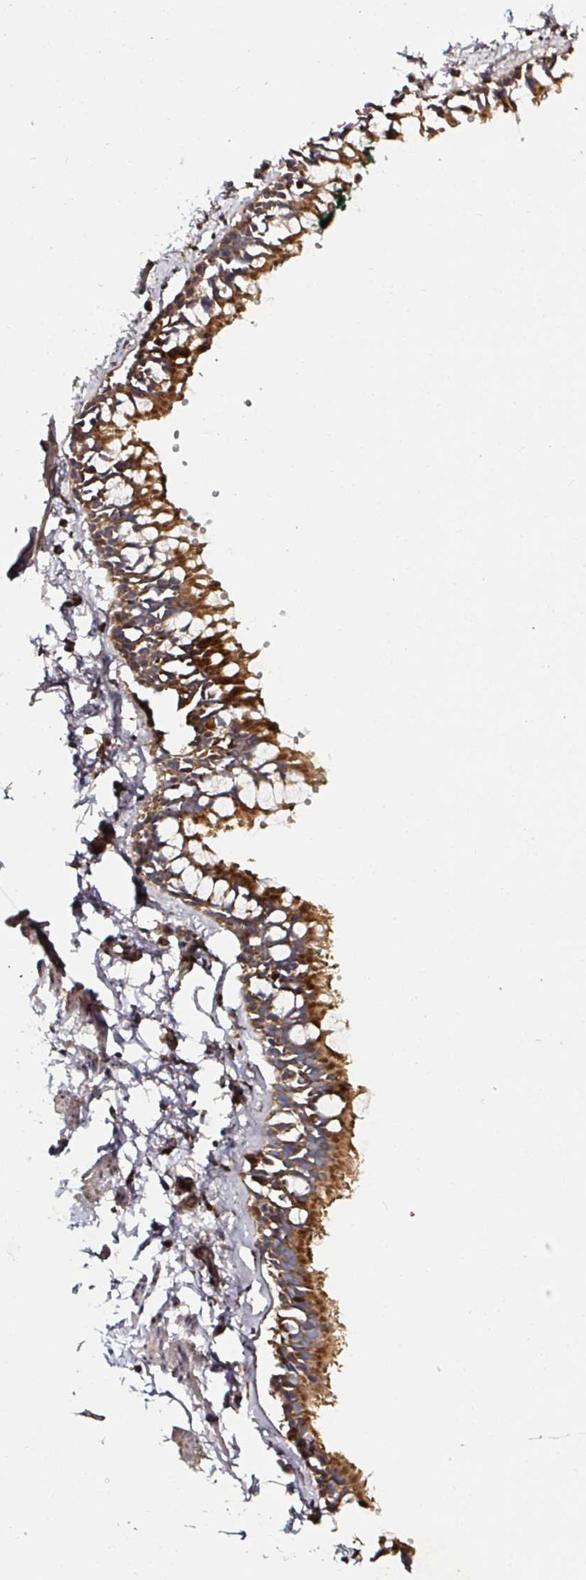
{"staining": {"intensity": "strong", "quantity": ">75%", "location": "cytoplasmic/membranous"}, "tissue": "bronchus", "cell_type": "Respiratory epithelial cells", "image_type": "normal", "snomed": [{"axis": "morphology", "description": "Normal tissue, NOS"}, {"axis": "topography", "description": "Bronchus"}], "caption": "High-magnification brightfield microscopy of unremarkable bronchus stained with DAB (3,3'-diaminobenzidine) (brown) and counterstained with hematoxylin (blue). respiratory epithelial cells exhibit strong cytoplasmic/membranous staining is appreciated in about>75% of cells.", "gene": "ATAD3A", "patient": {"sex": "female", "age": 59}}